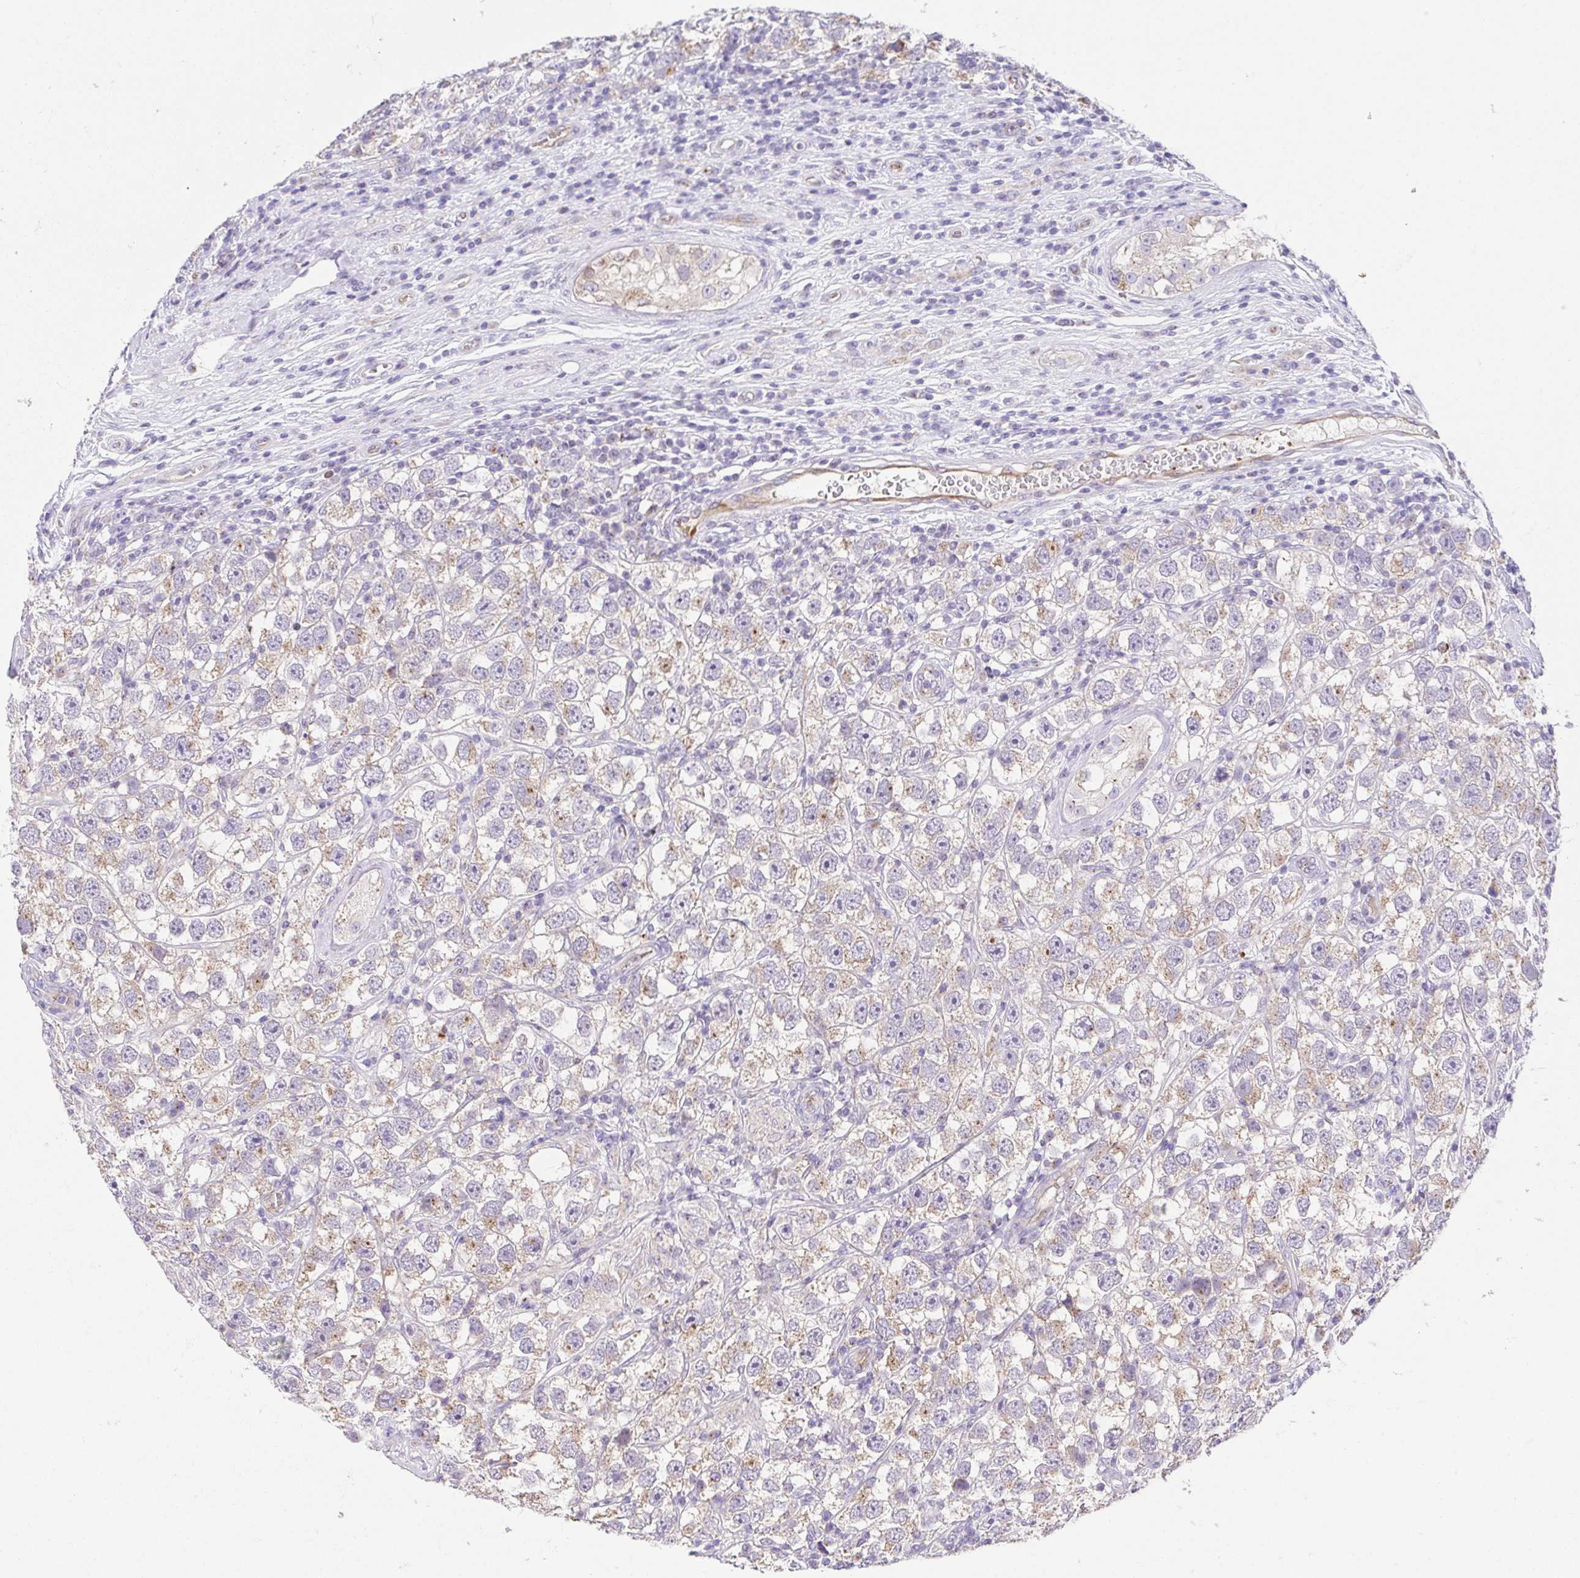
{"staining": {"intensity": "weak", "quantity": "<25%", "location": "cytoplasmic/membranous"}, "tissue": "testis cancer", "cell_type": "Tumor cells", "image_type": "cancer", "snomed": [{"axis": "morphology", "description": "Seminoma, NOS"}, {"axis": "topography", "description": "Testis"}], "caption": "An image of seminoma (testis) stained for a protein demonstrates no brown staining in tumor cells. (DAB immunohistochemistry (IHC) visualized using brightfield microscopy, high magnification).", "gene": "SLC13A1", "patient": {"sex": "male", "age": 26}}